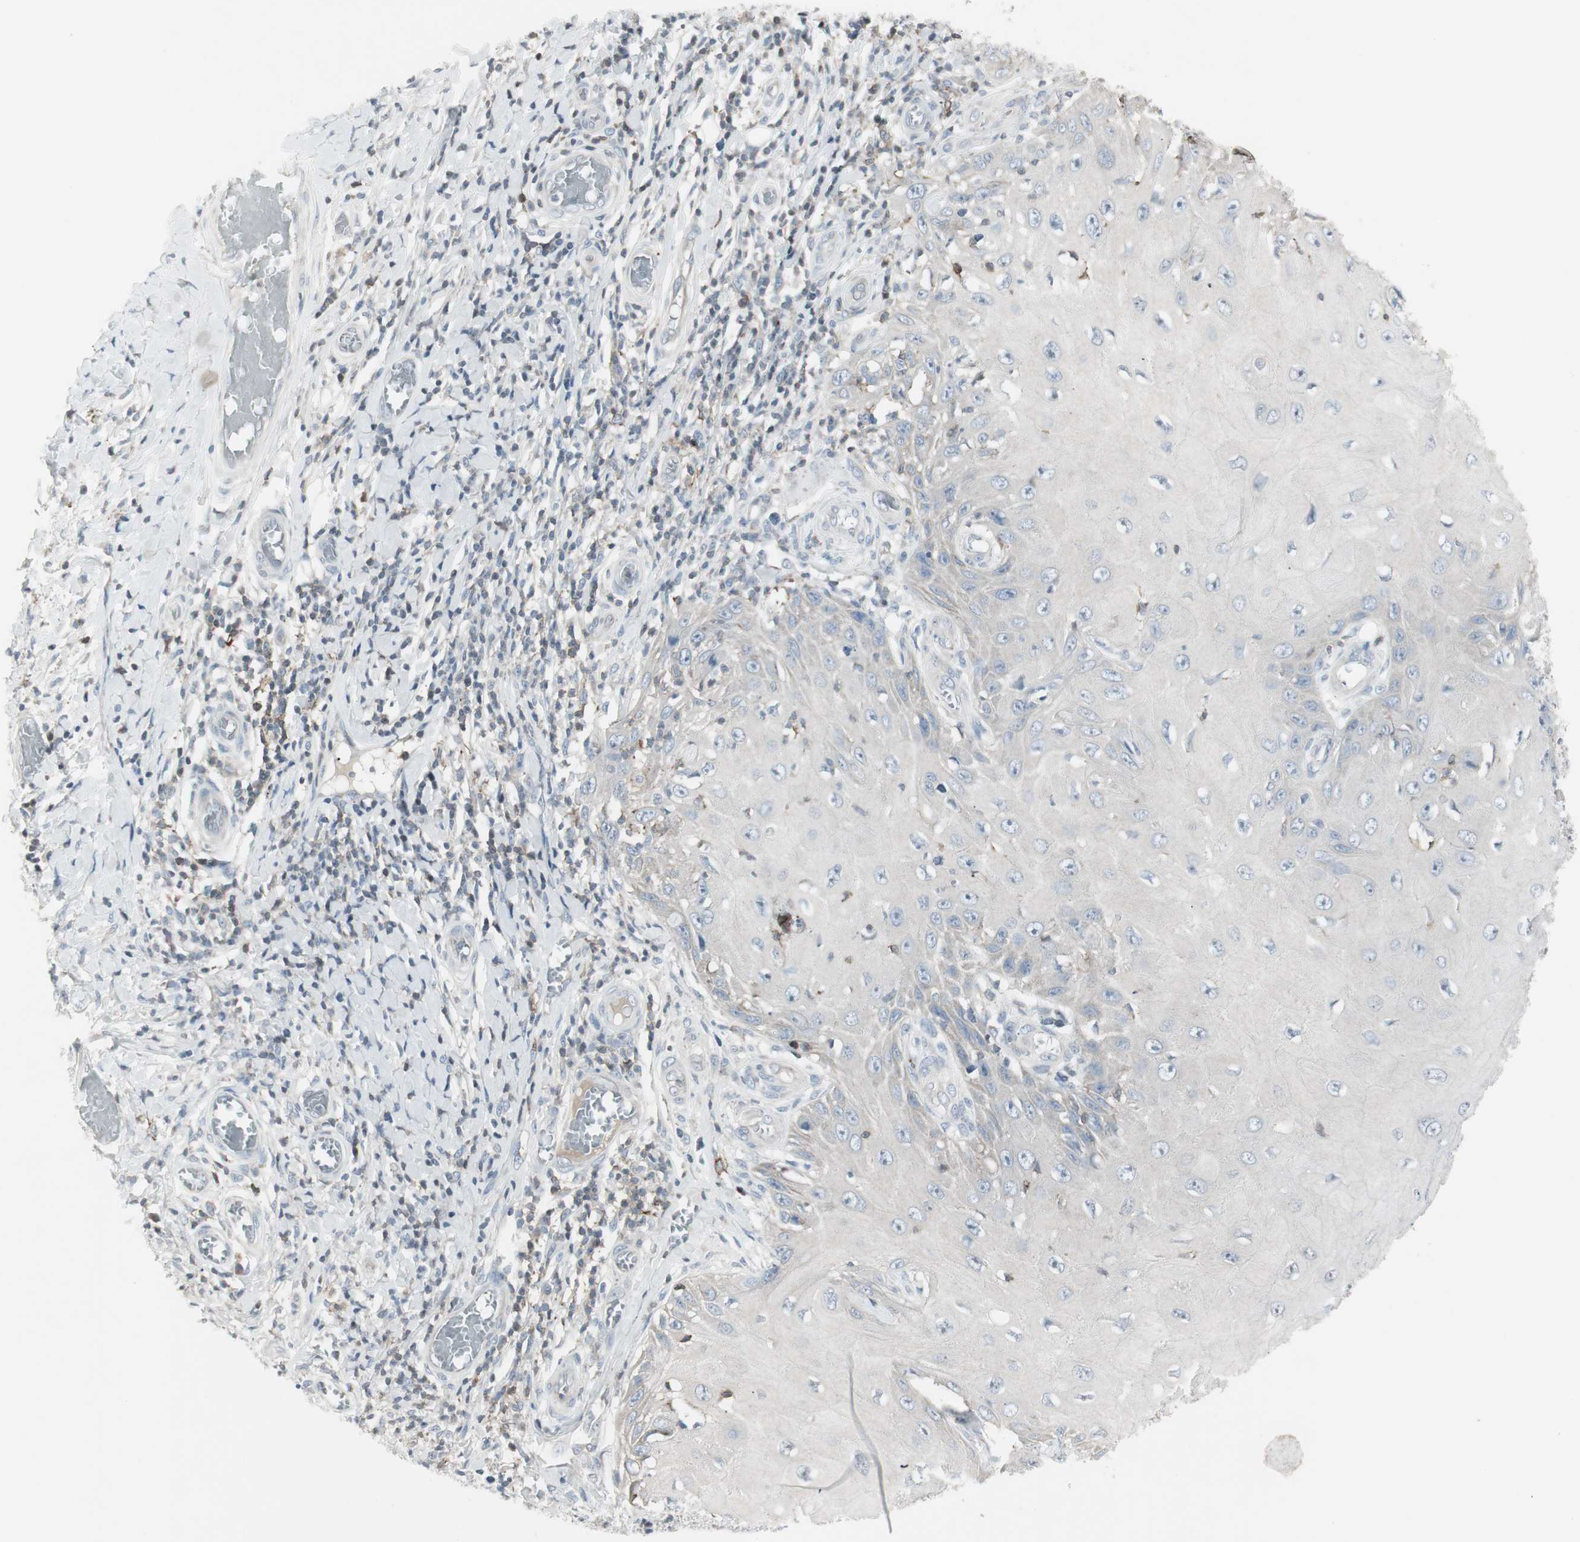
{"staining": {"intensity": "negative", "quantity": "none", "location": "none"}, "tissue": "skin cancer", "cell_type": "Tumor cells", "image_type": "cancer", "snomed": [{"axis": "morphology", "description": "Squamous cell carcinoma, NOS"}, {"axis": "topography", "description": "Skin"}], "caption": "IHC photomicrograph of neoplastic tissue: skin cancer stained with DAB exhibits no significant protein expression in tumor cells. Brightfield microscopy of immunohistochemistry (IHC) stained with DAB (3,3'-diaminobenzidine) (brown) and hematoxylin (blue), captured at high magnification.", "gene": "MAP4K4", "patient": {"sex": "female", "age": 73}}